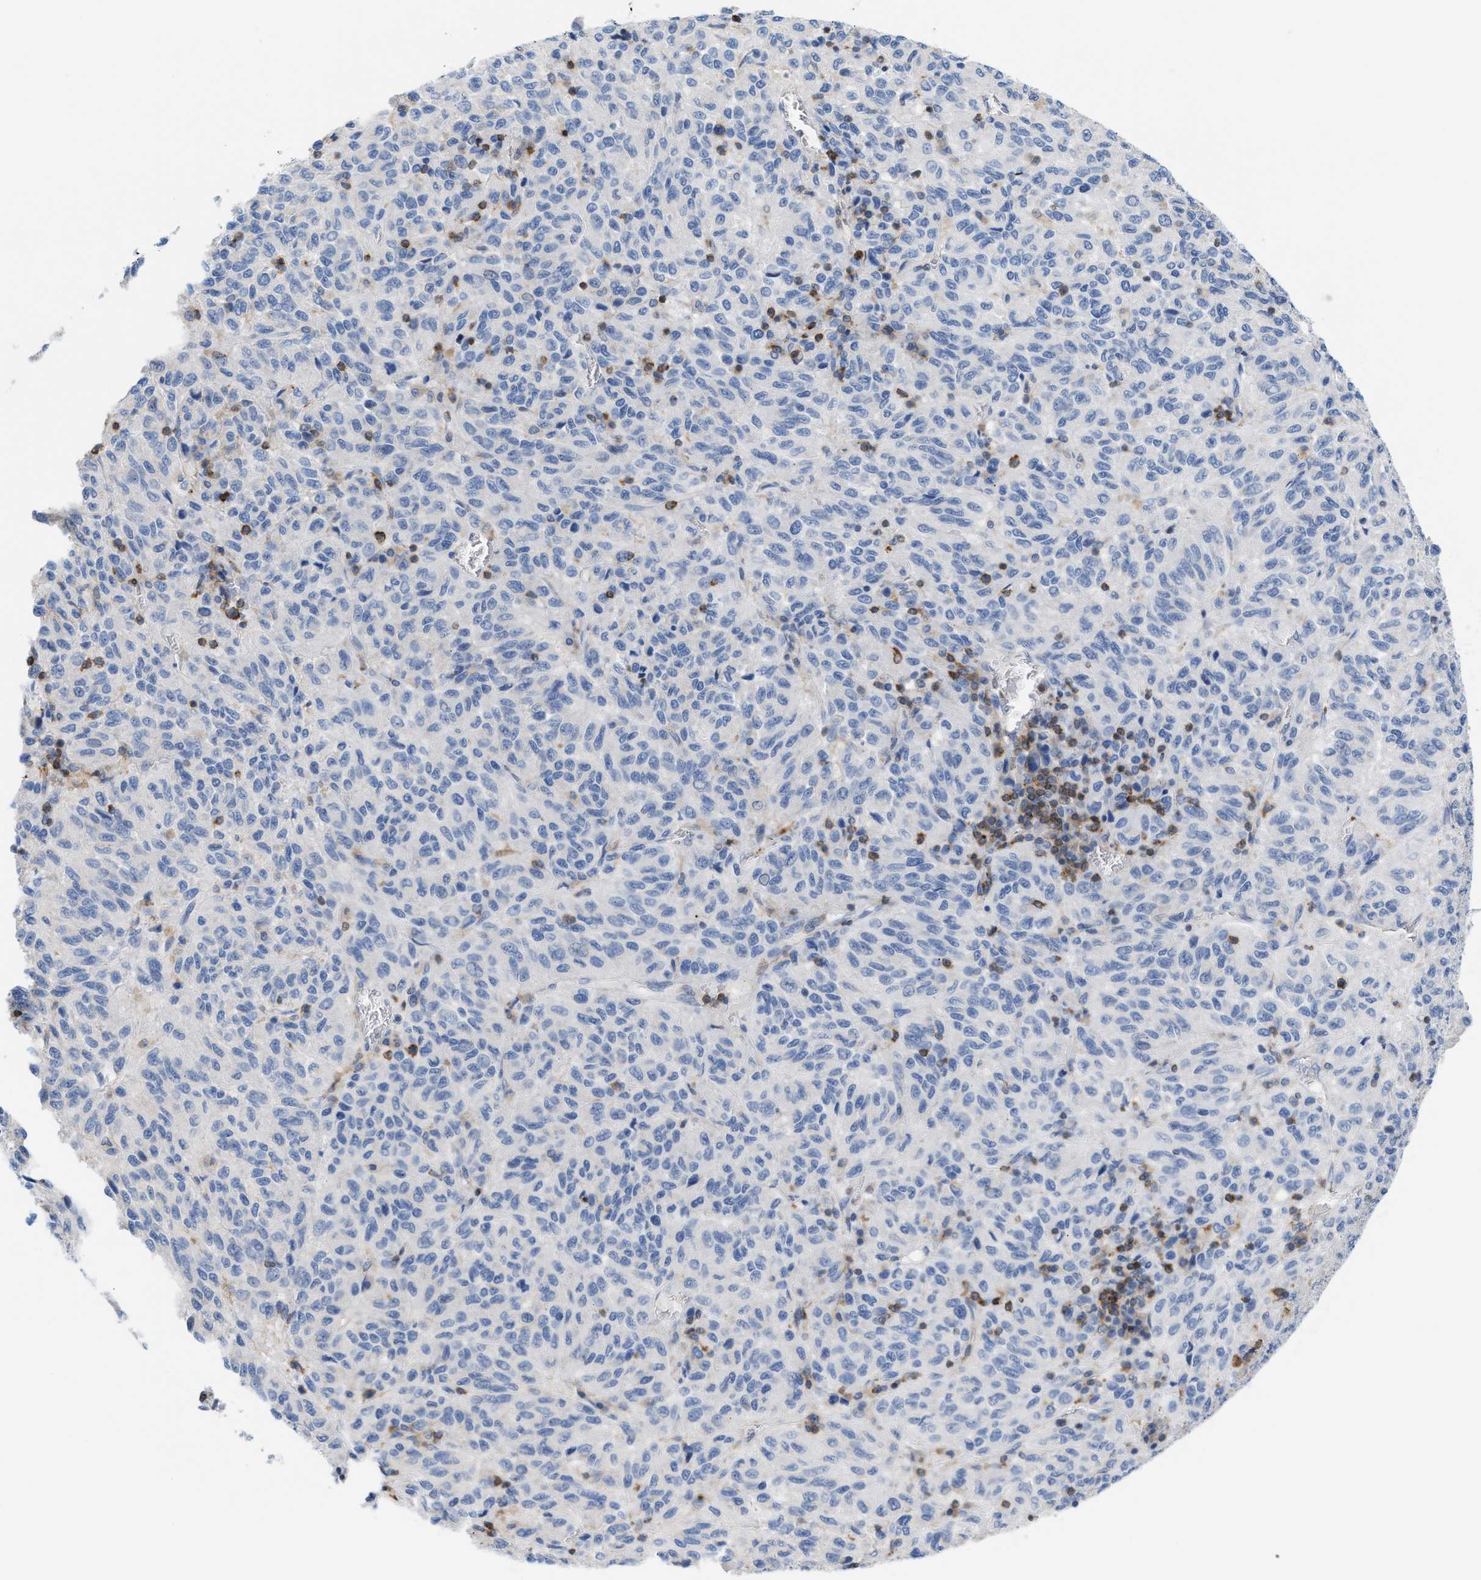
{"staining": {"intensity": "negative", "quantity": "none", "location": "none"}, "tissue": "melanoma", "cell_type": "Tumor cells", "image_type": "cancer", "snomed": [{"axis": "morphology", "description": "Malignant melanoma, Metastatic site"}, {"axis": "topography", "description": "Lung"}], "caption": "Immunohistochemistry of melanoma reveals no expression in tumor cells.", "gene": "IL16", "patient": {"sex": "male", "age": 64}}